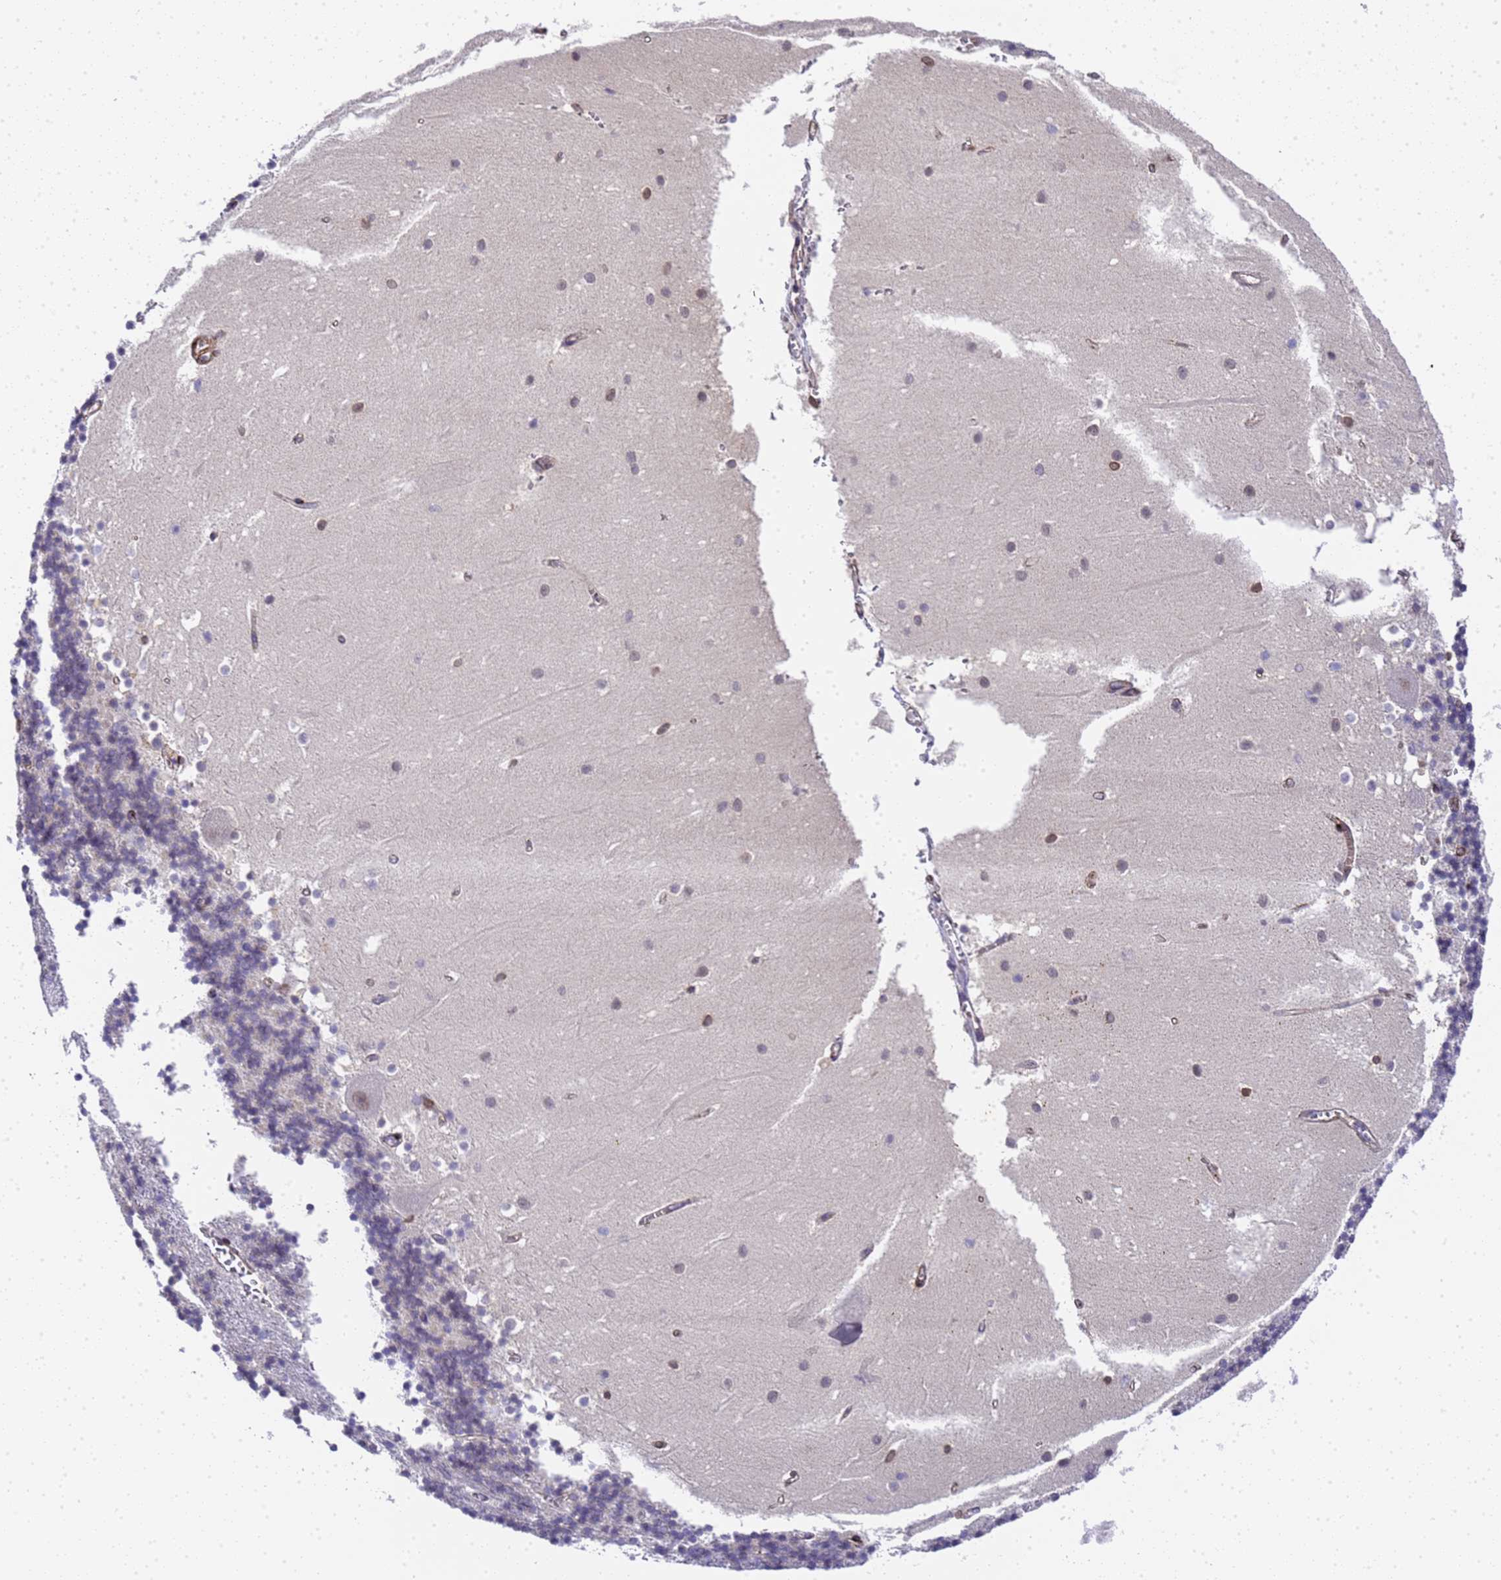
{"staining": {"intensity": "negative", "quantity": "none", "location": "none"}, "tissue": "cerebellum", "cell_type": "Cells in granular layer", "image_type": "normal", "snomed": [{"axis": "morphology", "description": "Normal tissue, NOS"}, {"axis": "topography", "description": "Cerebellum"}], "caption": "Immunohistochemical staining of normal human cerebellum shows no significant expression in cells in granular layer. (Stains: DAB immunohistochemistry (IHC) with hematoxylin counter stain, Microscopy: brightfield microscopy at high magnification).", "gene": "IGFBP7", "patient": {"sex": "male", "age": 54}}